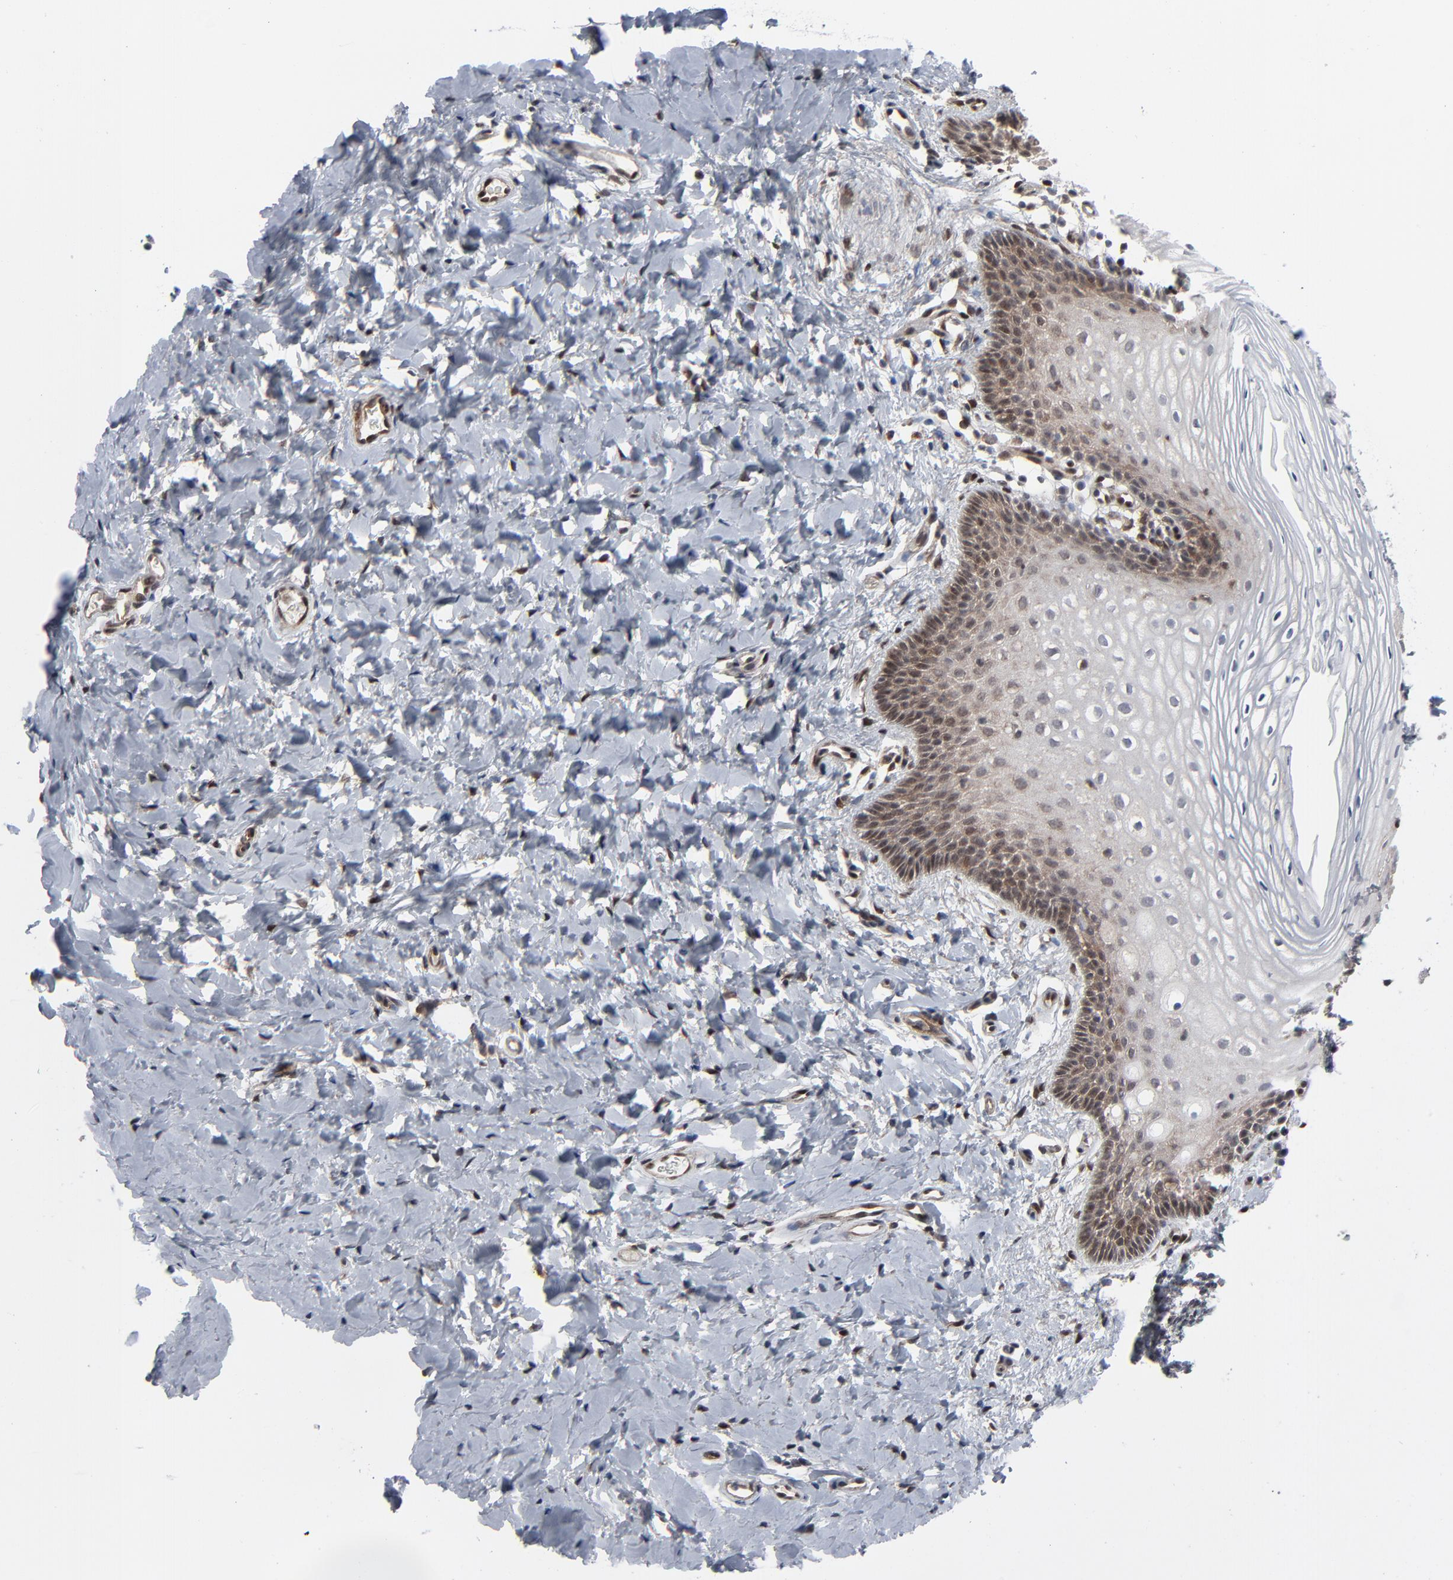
{"staining": {"intensity": "moderate", "quantity": "25%-75%", "location": "cytoplasmic/membranous,nuclear"}, "tissue": "vagina", "cell_type": "Squamous epithelial cells", "image_type": "normal", "snomed": [{"axis": "morphology", "description": "Normal tissue, NOS"}, {"axis": "topography", "description": "Vagina"}], "caption": "DAB (3,3'-diaminobenzidine) immunohistochemical staining of normal human vagina exhibits moderate cytoplasmic/membranous,nuclear protein positivity in approximately 25%-75% of squamous epithelial cells.", "gene": "AKT1", "patient": {"sex": "female", "age": 55}}